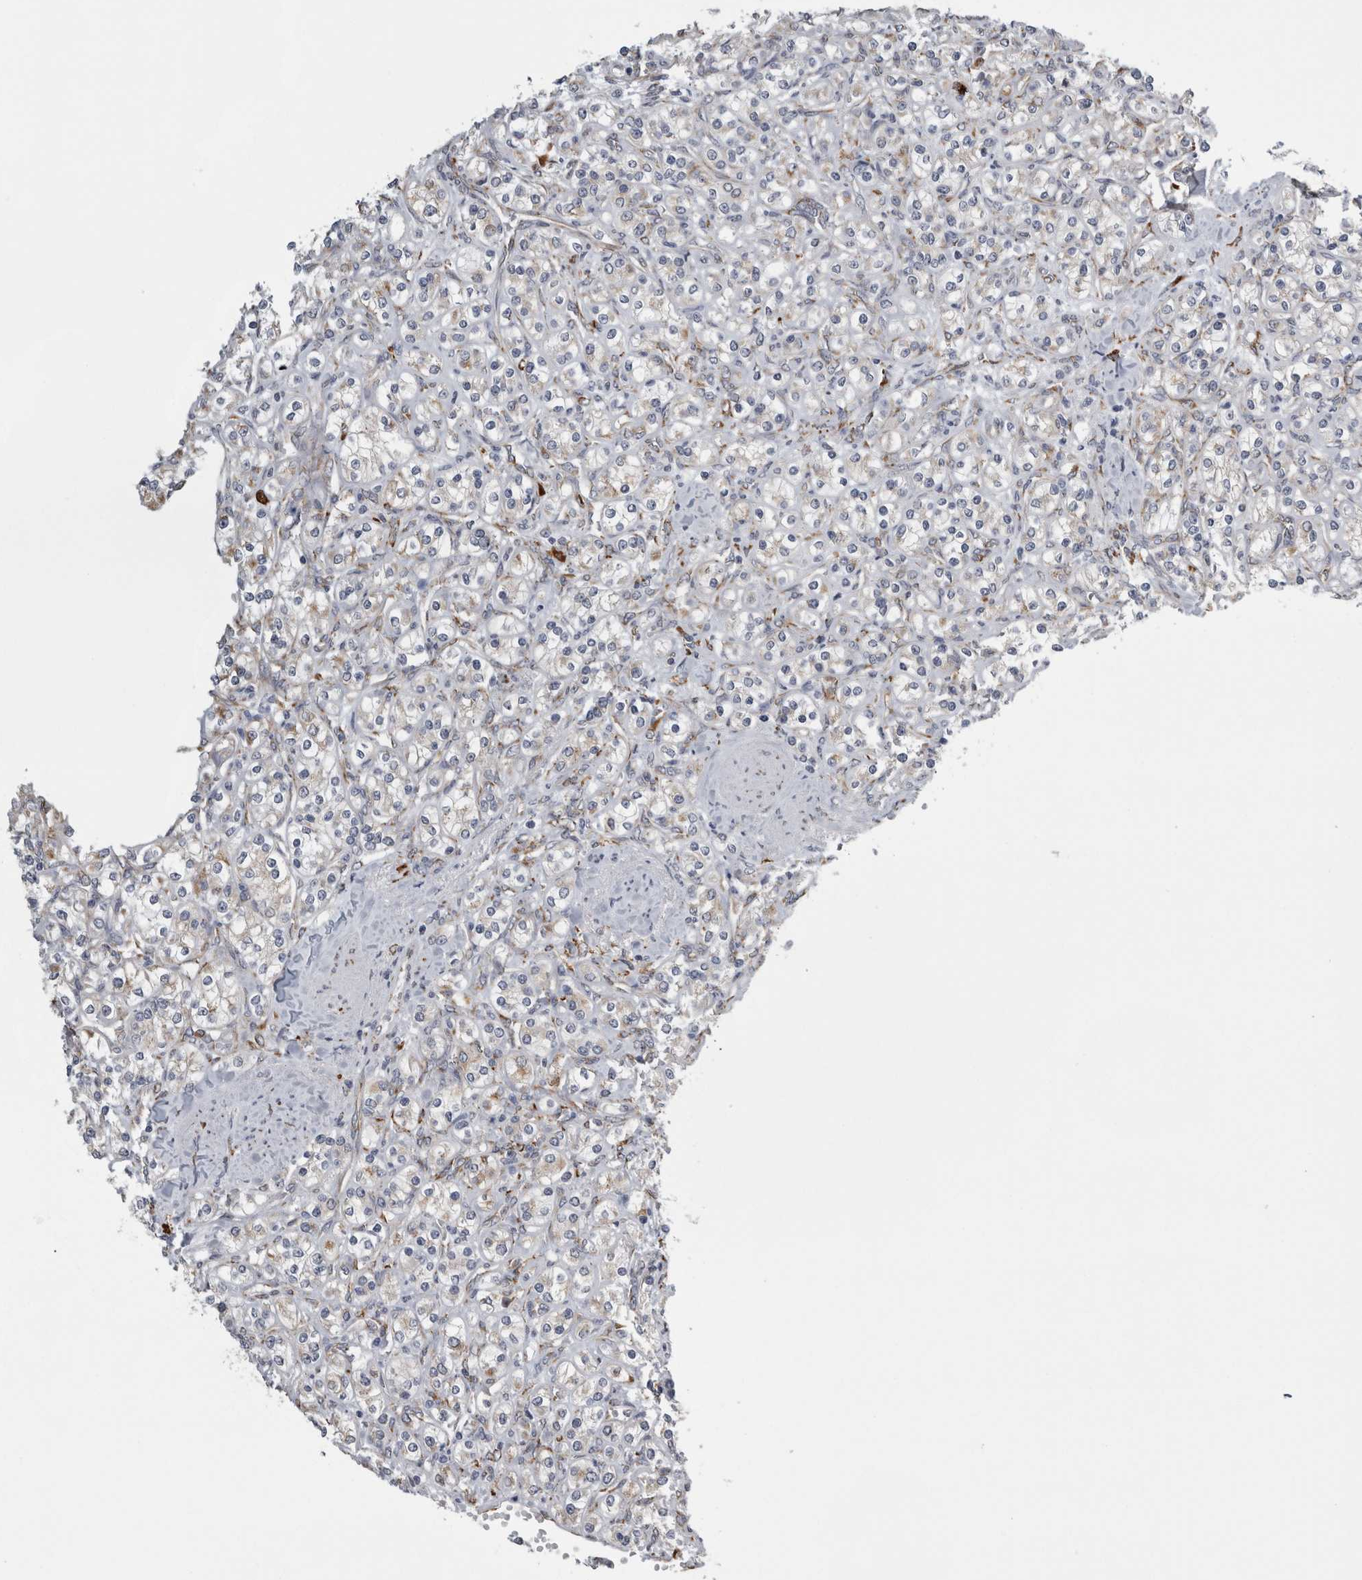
{"staining": {"intensity": "weak", "quantity": "<25%", "location": "cytoplasmic/membranous"}, "tissue": "renal cancer", "cell_type": "Tumor cells", "image_type": "cancer", "snomed": [{"axis": "morphology", "description": "Adenocarcinoma, NOS"}, {"axis": "topography", "description": "Kidney"}], "caption": "This histopathology image is of renal cancer (adenocarcinoma) stained with immunohistochemistry to label a protein in brown with the nuclei are counter-stained blue. There is no positivity in tumor cells.", "gene": "FHIP2B", "patient": {"sex": "male", "age": 77}}